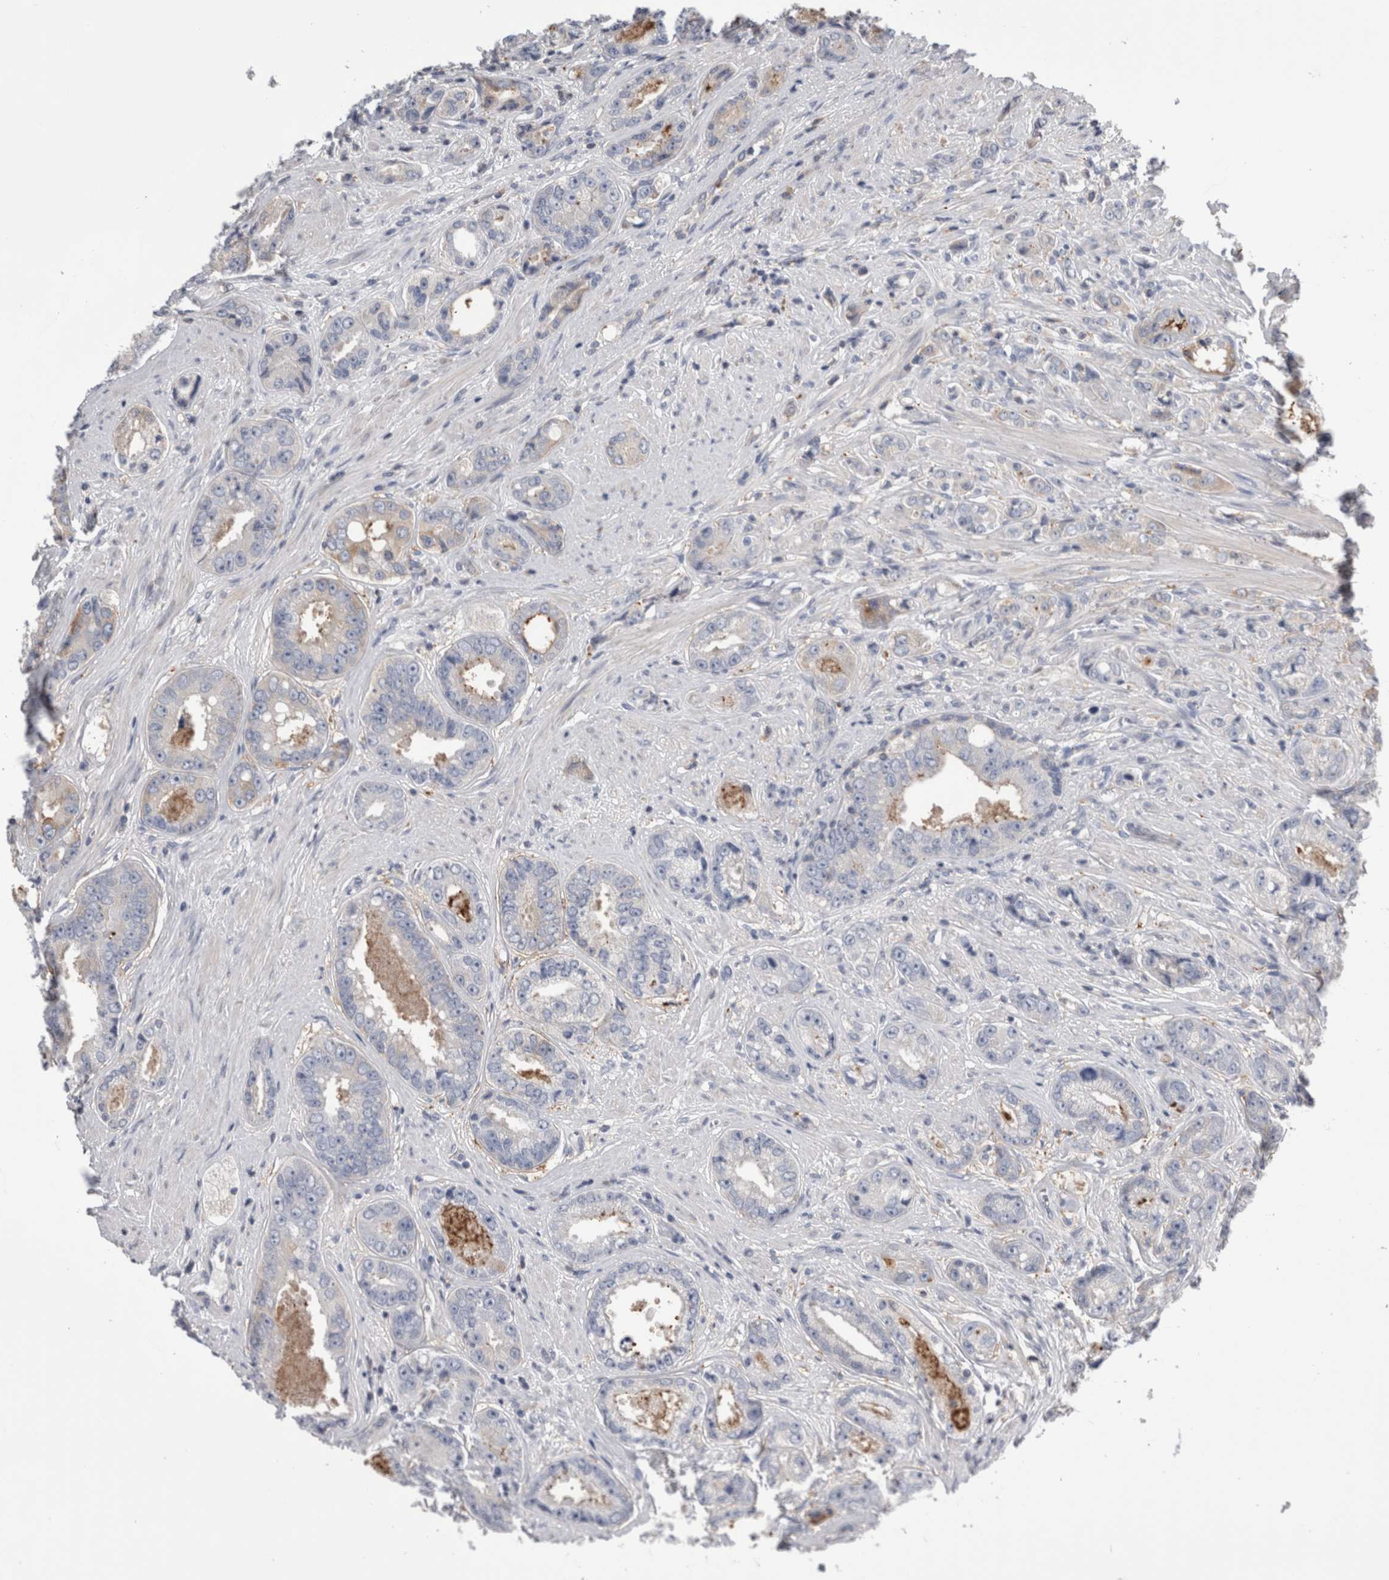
{"staining": {"intensity": "negative", "quantity": "none", "location": "none"}, "tissue": "prostate cancer", "cell_type": "Tumor cells", "image_type": "cancer", "snomed": [{"axis": "morphology", "description": "Adenocarcinoma, High grade"}, {"axis": "topography", "description": "Prostate"}], "caption": "The micrograph shows no staining of tumor cells in adenocarcinoma (high-grade) (prostate).", "gene": "DCTN6", "patient": {"sex": "male", "age": 61}}